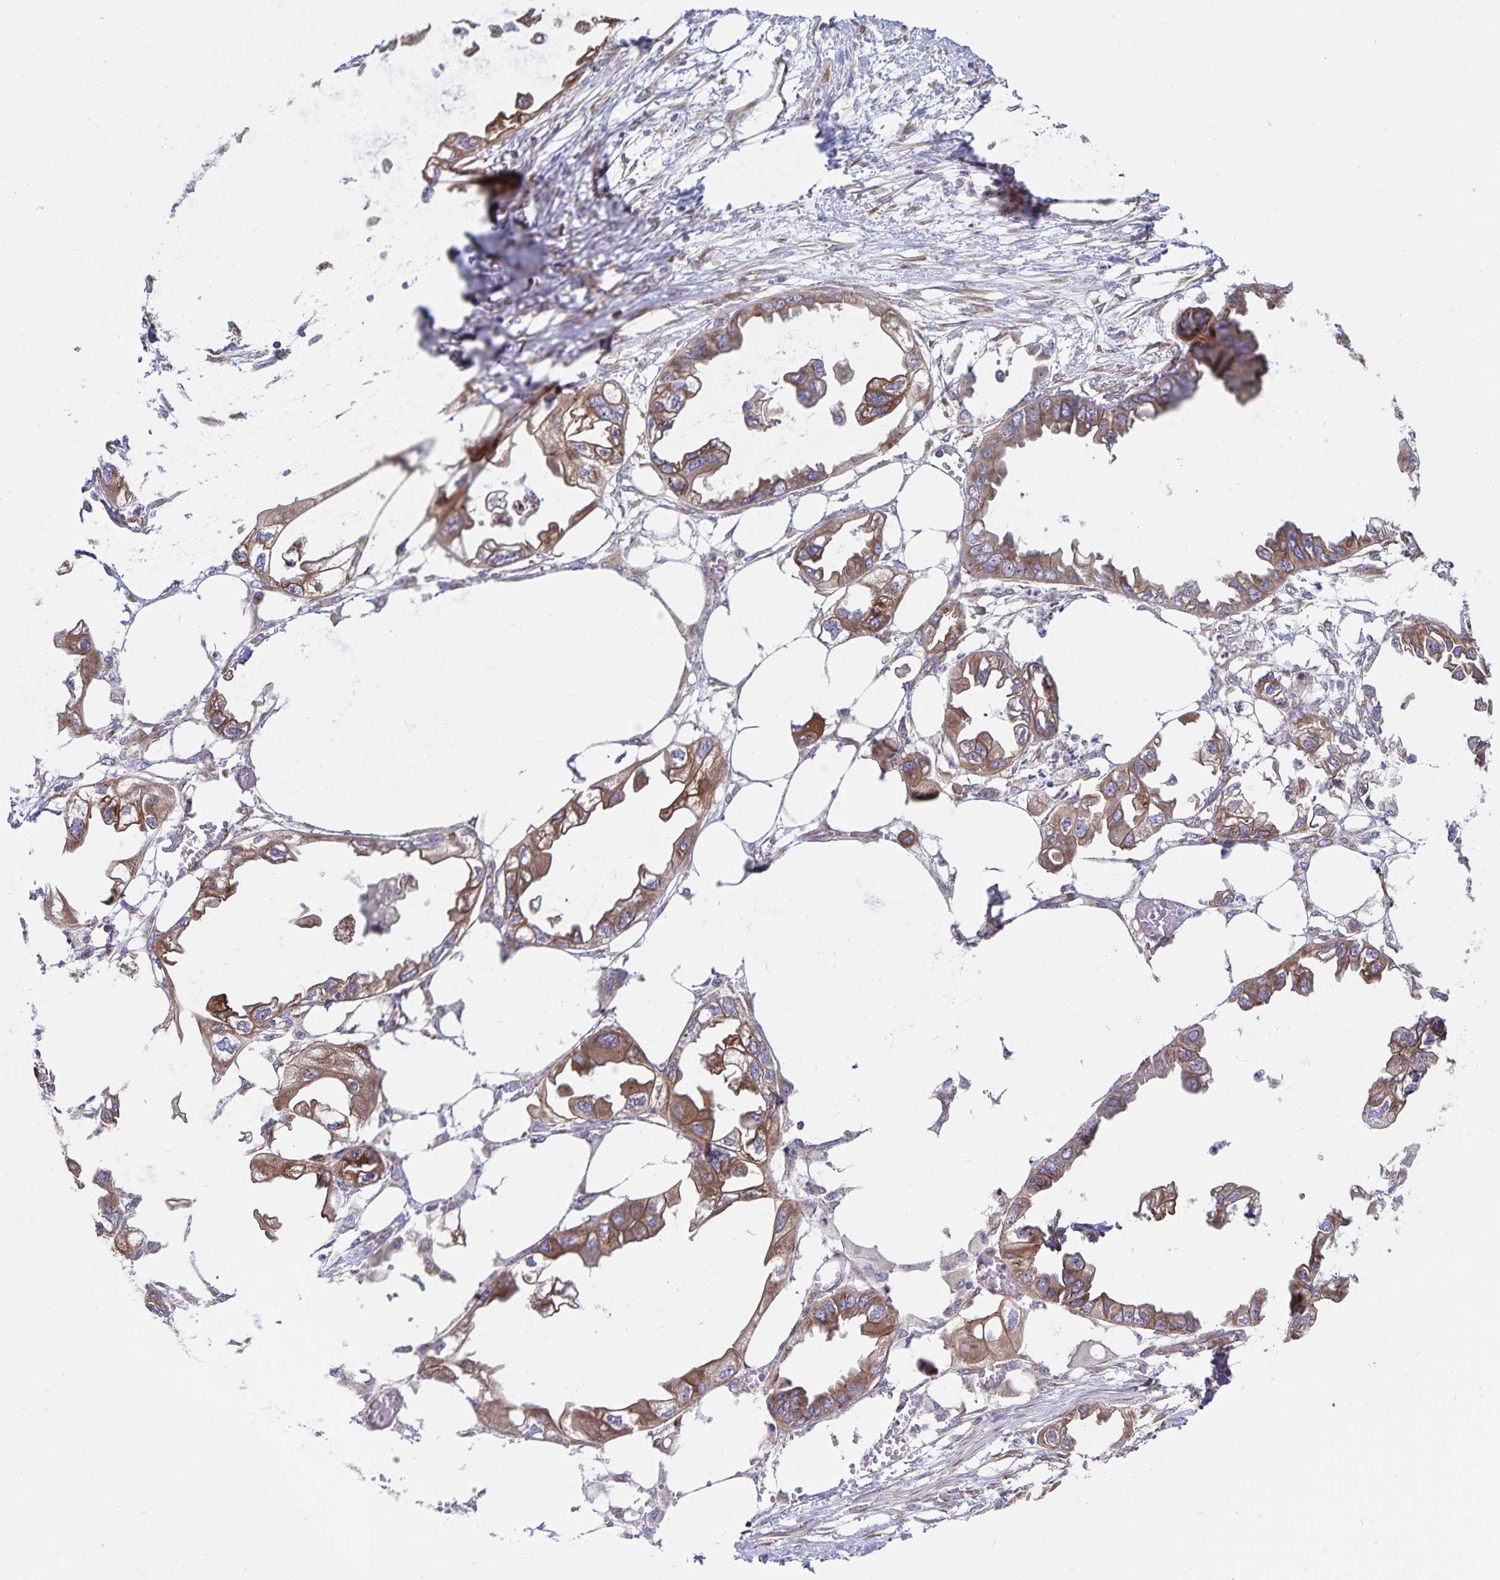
{"staining": {"intensity": "moderate", "quantity": ">75%", "location": "cytoplasmic/membranous"}, "tissue": "endometrial cancer", "cell_type": "Tumor cells", "image_type": "cancer", "snomed": [{"axis": "morphology", "description": "Adenocarcinoma, NOS"}, {"axis": "morphology", "description": "Adenocarcinoma, metastatic, NOS"}, {"axis": "topography", "description": "Adipose tissue"}, {"axis": "topography", "description": "Endometrium"}], "caption": "Tumor cells exhibit medium levels of moderate cytoplasmic/membranous staining in about >75% of cells in human endometrial metastatic adenocarcinoma.", "gene": "SEC62", "patient": {"sex": "female", "age": 67}}